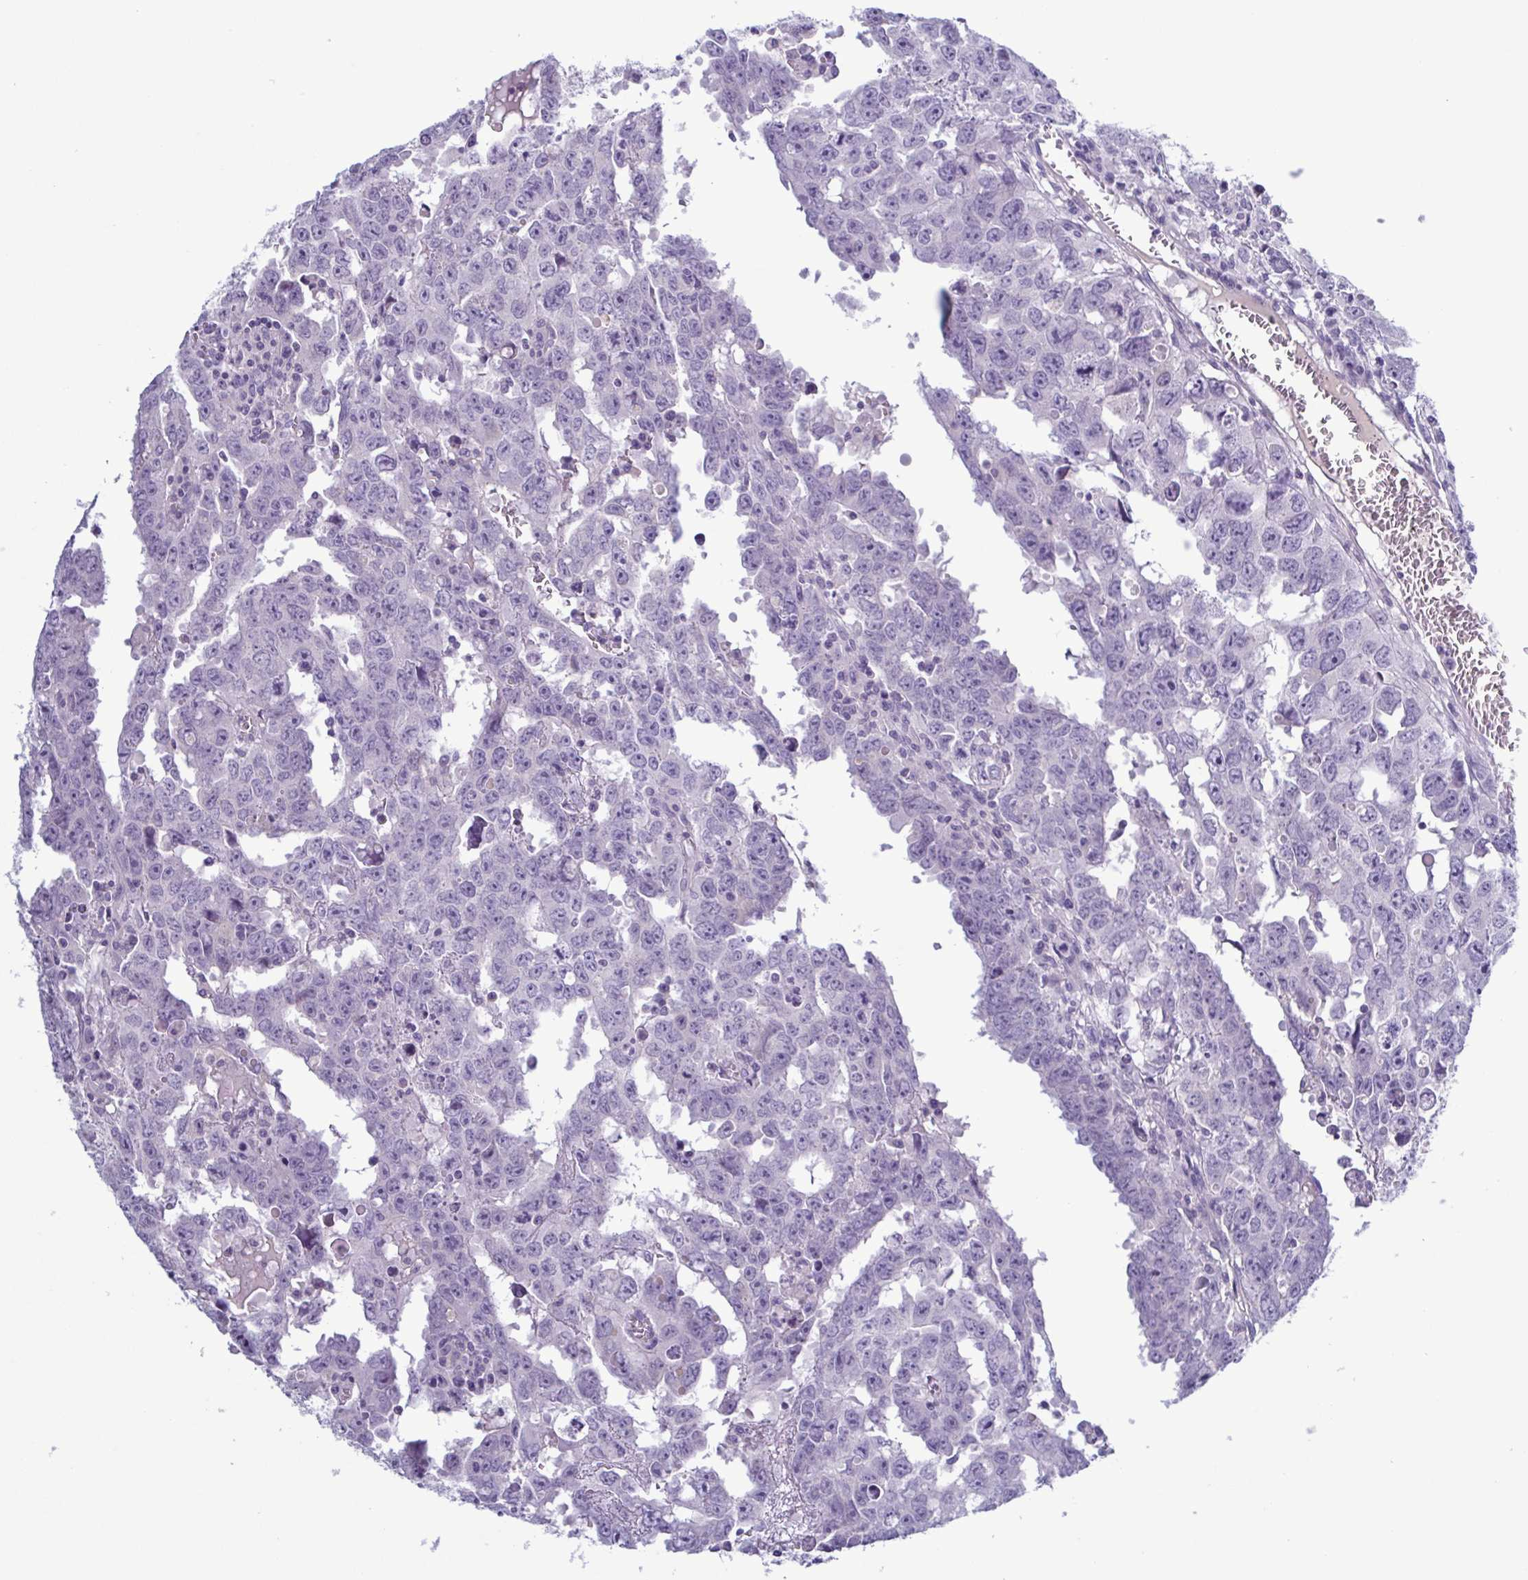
{"staining": {"intensity": "negative", "quantity": "none", "location": "none"}, "tissue": "testis cancer", "cell_type": "Tumor cells", "image_type": "cancer", "snomed": [{"axis": "morphology", "description": "Carcinoma, Embryonal, NOS"}, {"axis": "topography", "description": "Testis"}], "caption": "This is an IHC photomicrograph of testis embryonal carcinoma. There is no staining in tumor cells.", "gene": "INAFM1", "patient": {"sex": "male", "age": 22}}